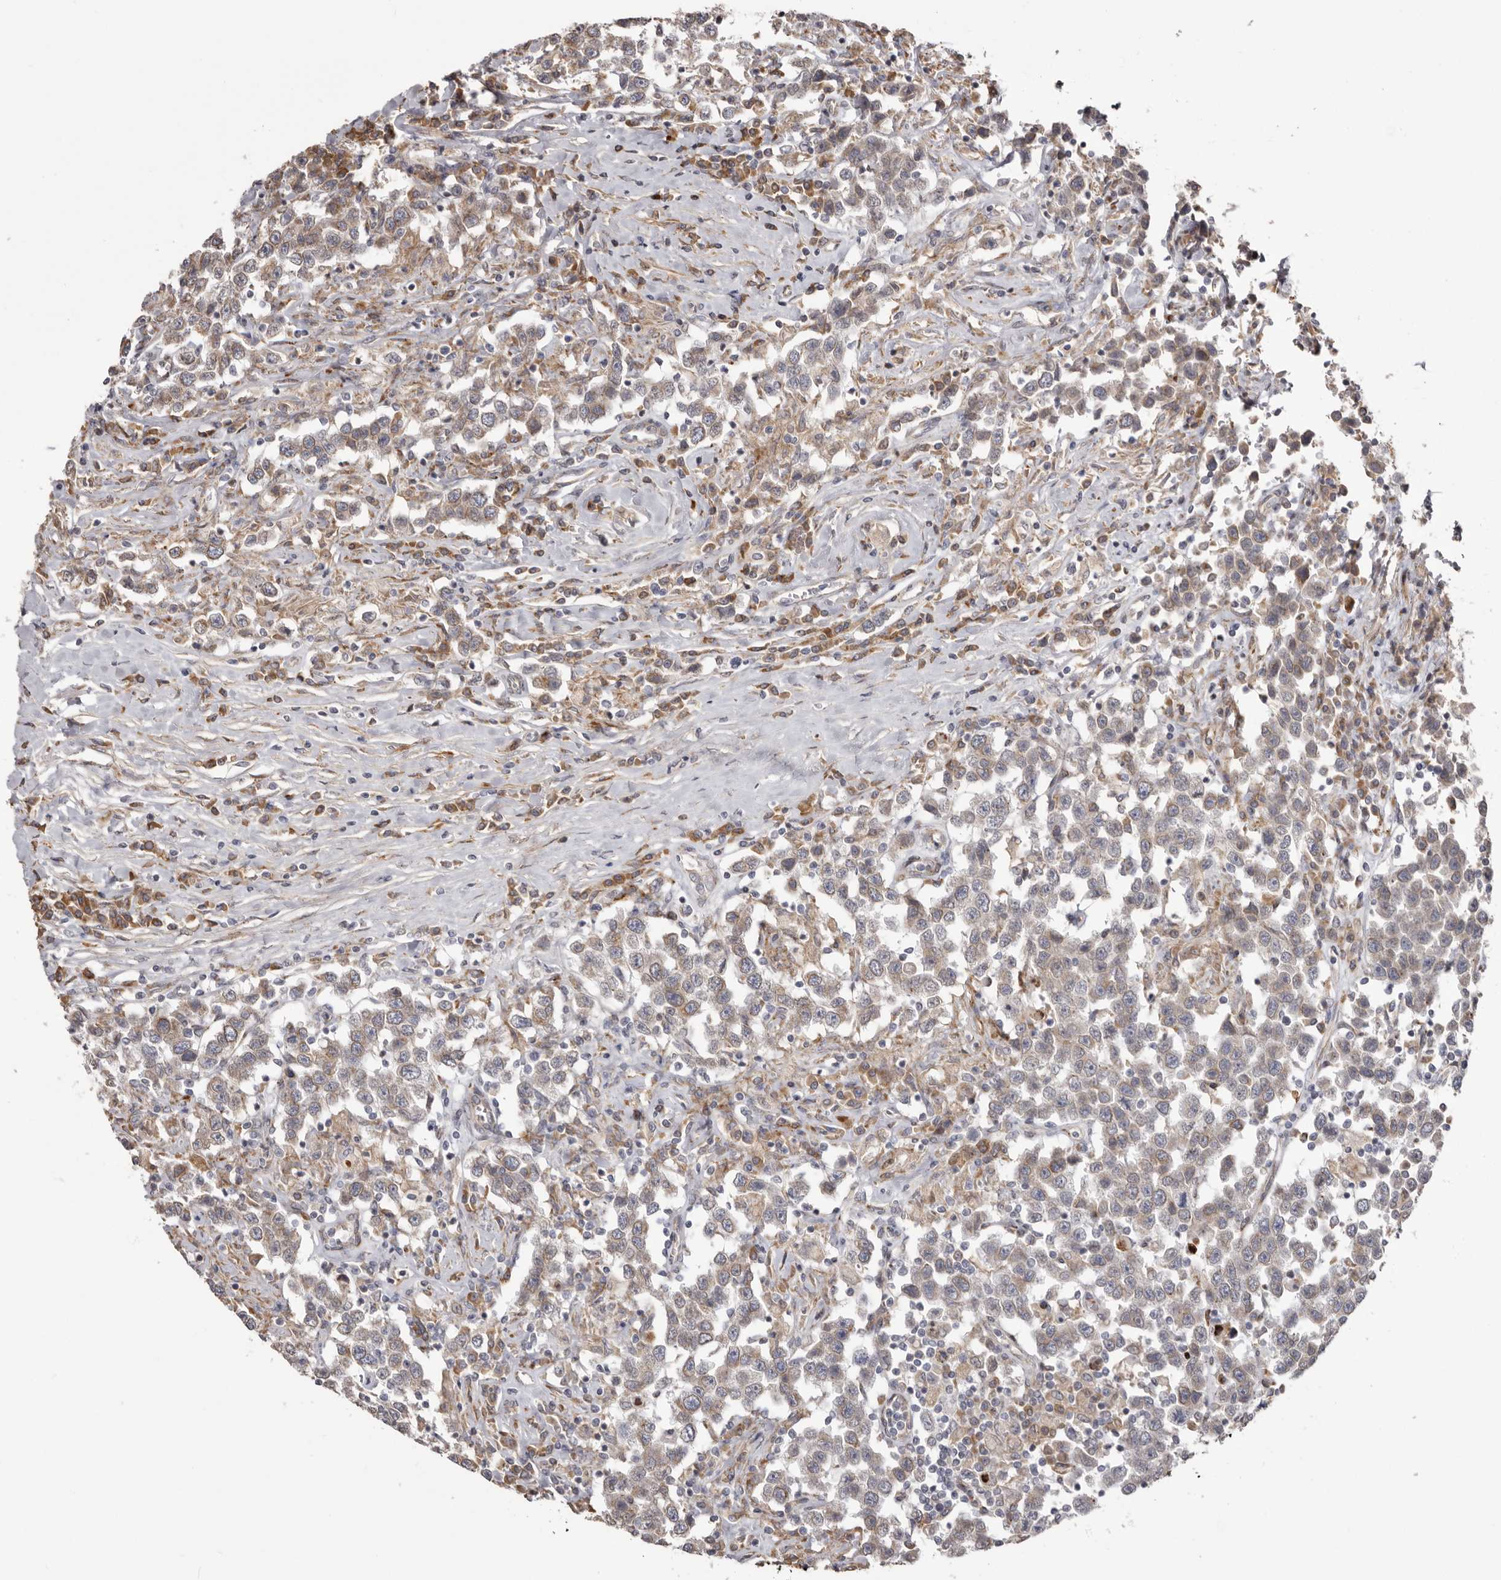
{"staining": {"intensity": "weak", "quantity": "25%-75%", "location": "cytoplasmic/membranous"}, "tissue": "testis cancer", "cell_type": "Tumor cells", "image_type": "cancer", "snomed": [{"axis": "morphology", "description": "Seminoma, NOS"}, {"axis": "topography", "description": "Testis"}], "caption": "Immunohistochemical staining of human seminoma (testis) reveals low levels of weak cytoplasmic/membranous protein positivity in approximately 25%-75% of tumor cells.", "gene": "NUP43", "patient": {"sex": "male", "age": 41}}